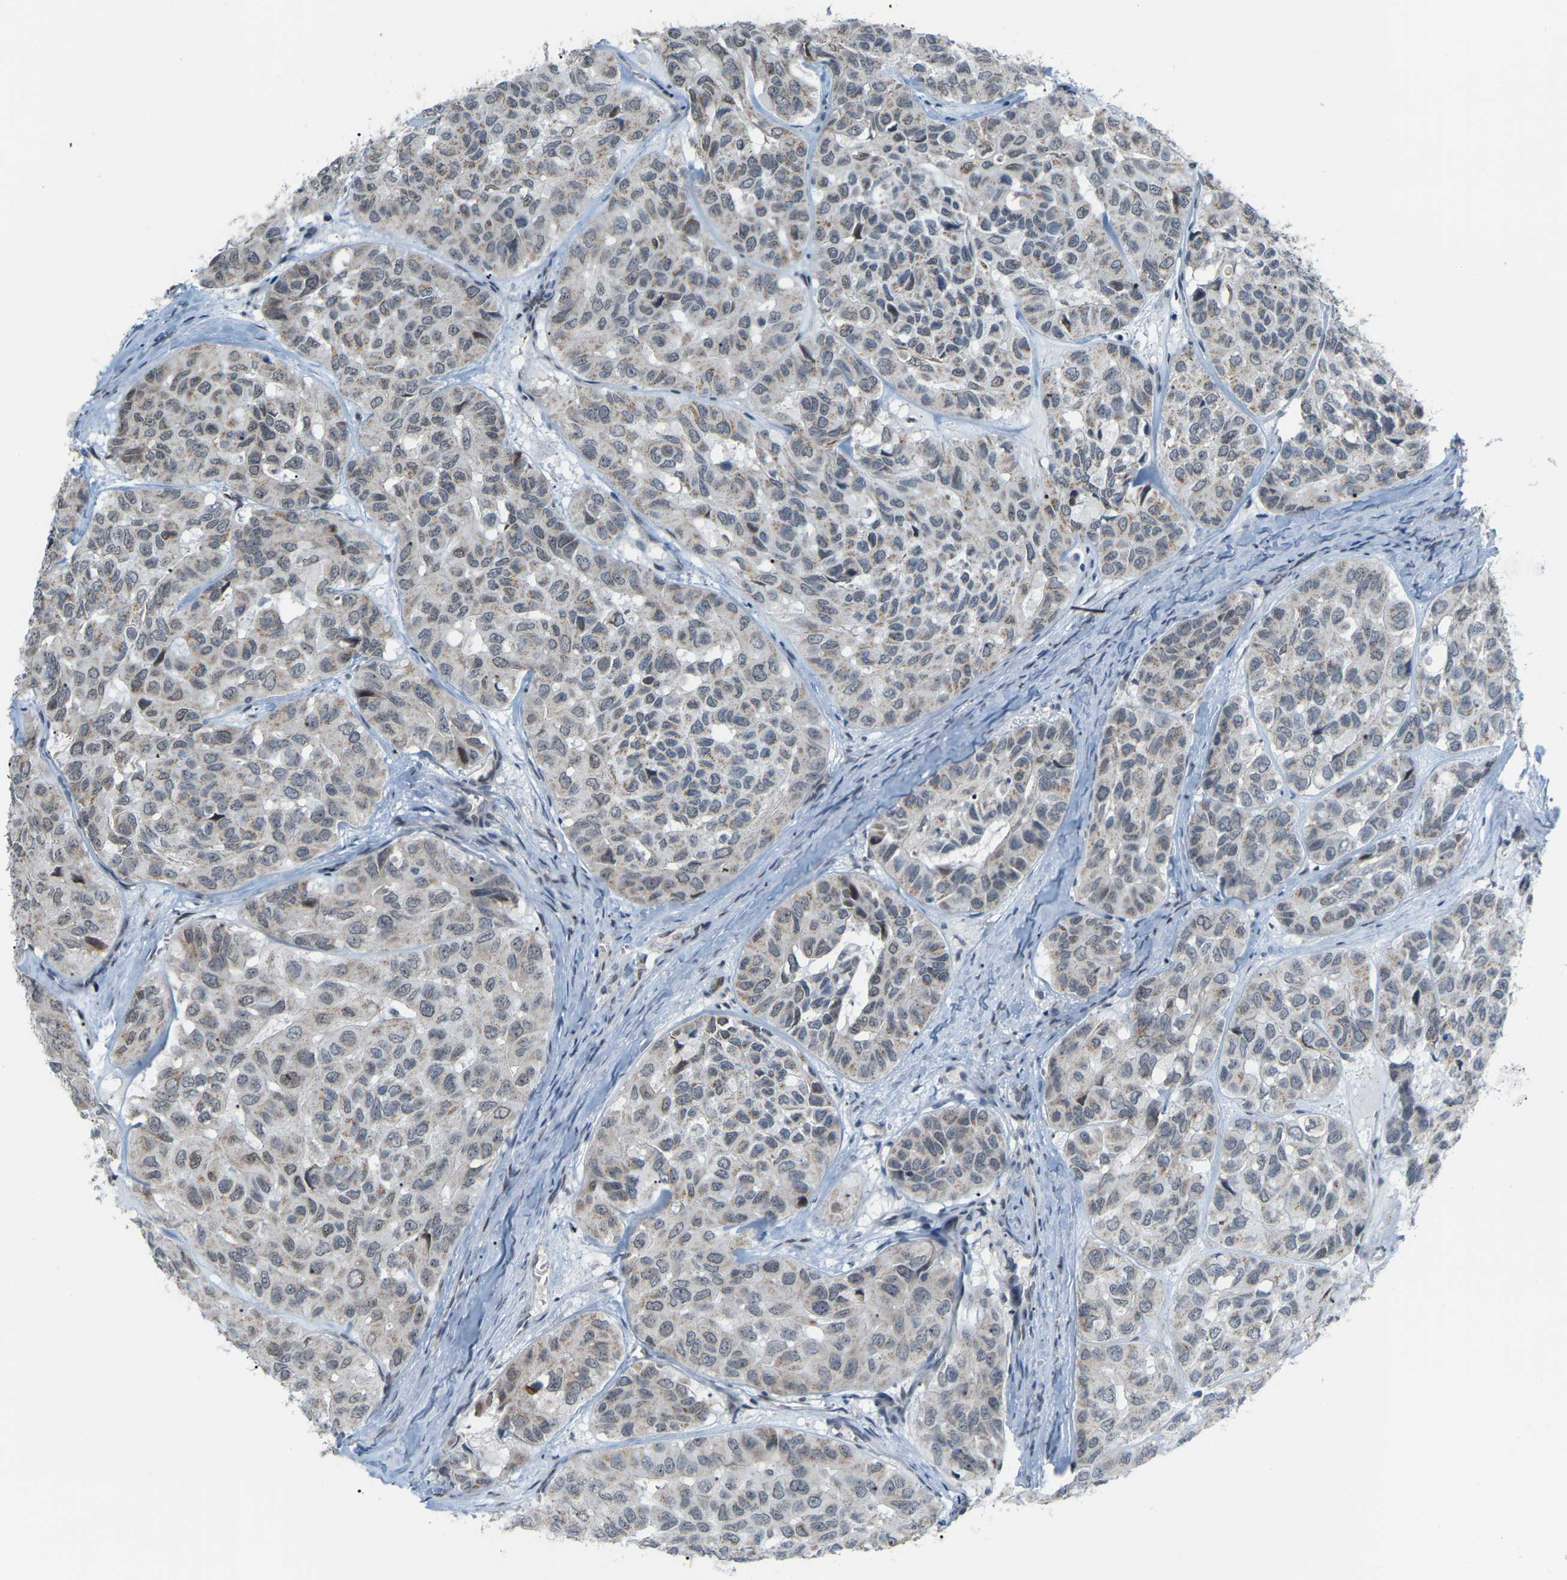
{"staining": {"intensity": "negative", "quantity": "none", "location": "none"}, "tissue": "head and neck cancer", "cell_type": "Tumor cells", "image_type": "cancer", "snomed": [{"axis": "morphology", "description": "Adenocarcinoma, NOS"}, {"axis": "topography", "description": "Salivary gland, NOS"}, {"axis": "topography", "description": "Head-Neck"}], "caption": "Tumor cells are negative for protein expression in human head and neck cancer (adenocarcinoma).", "gene": "CROT", "patient": {"sex": "female", "age": 76}}